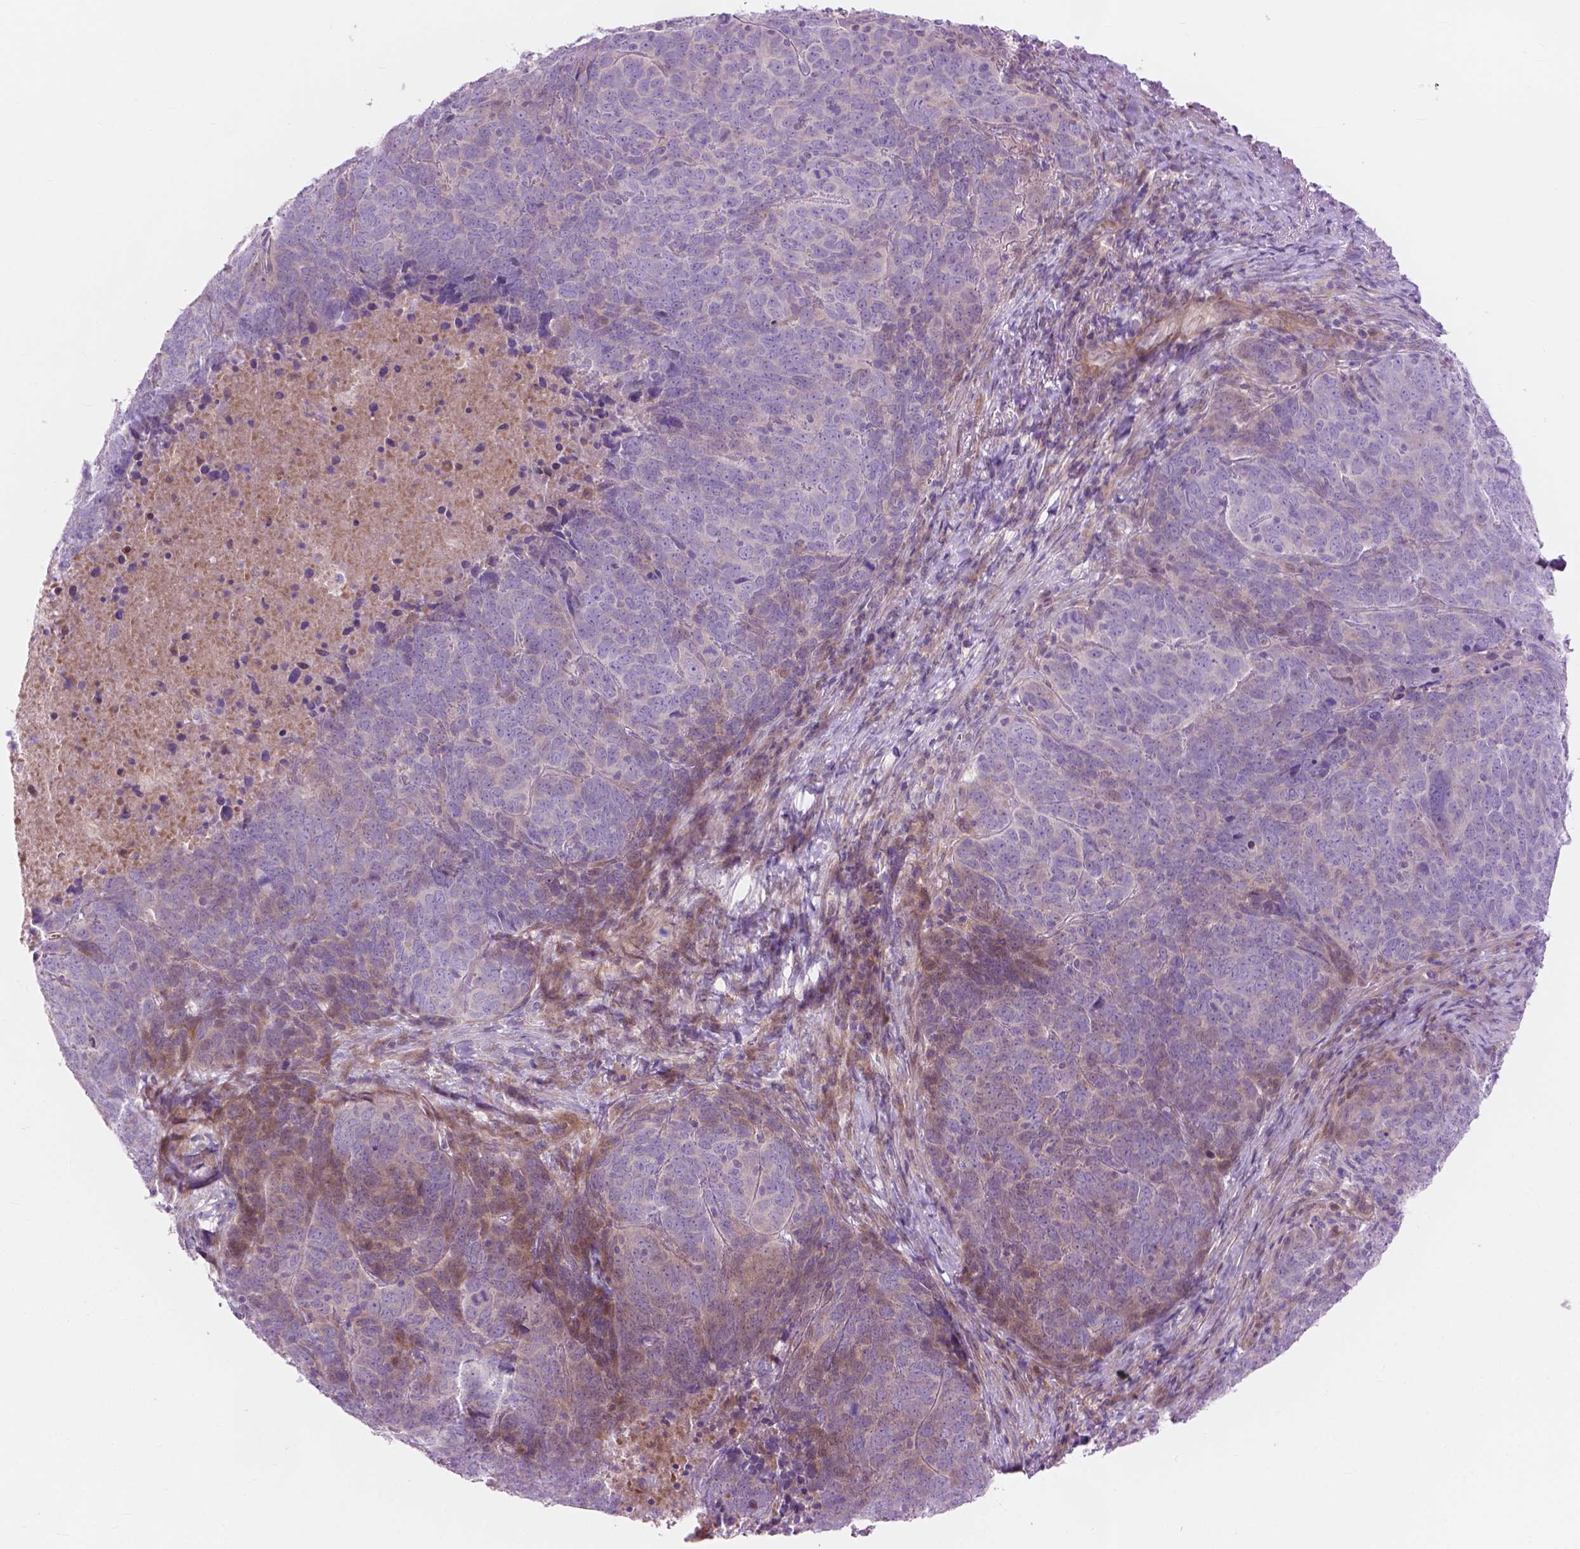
{"staining": {"intensity": "negative", "quantity": "none", "location": "none"}, "tissue": "skin cancer", "cell_type": "Tumor cells", "image_type": "cancer", "snomed": [{"axis": "morphology", "description": "Squamous cell carcinoma, NOS"}, {"axis": "topography", "description": "Skin"}, {"axis": "topography", "description": "Anal"}], "caption": "Tumor cells show no significant protein staining in skin cancer (squamous cell carcinoma).", "gene": "MORN1", "patient": {"sex": "female", "age": 51}}